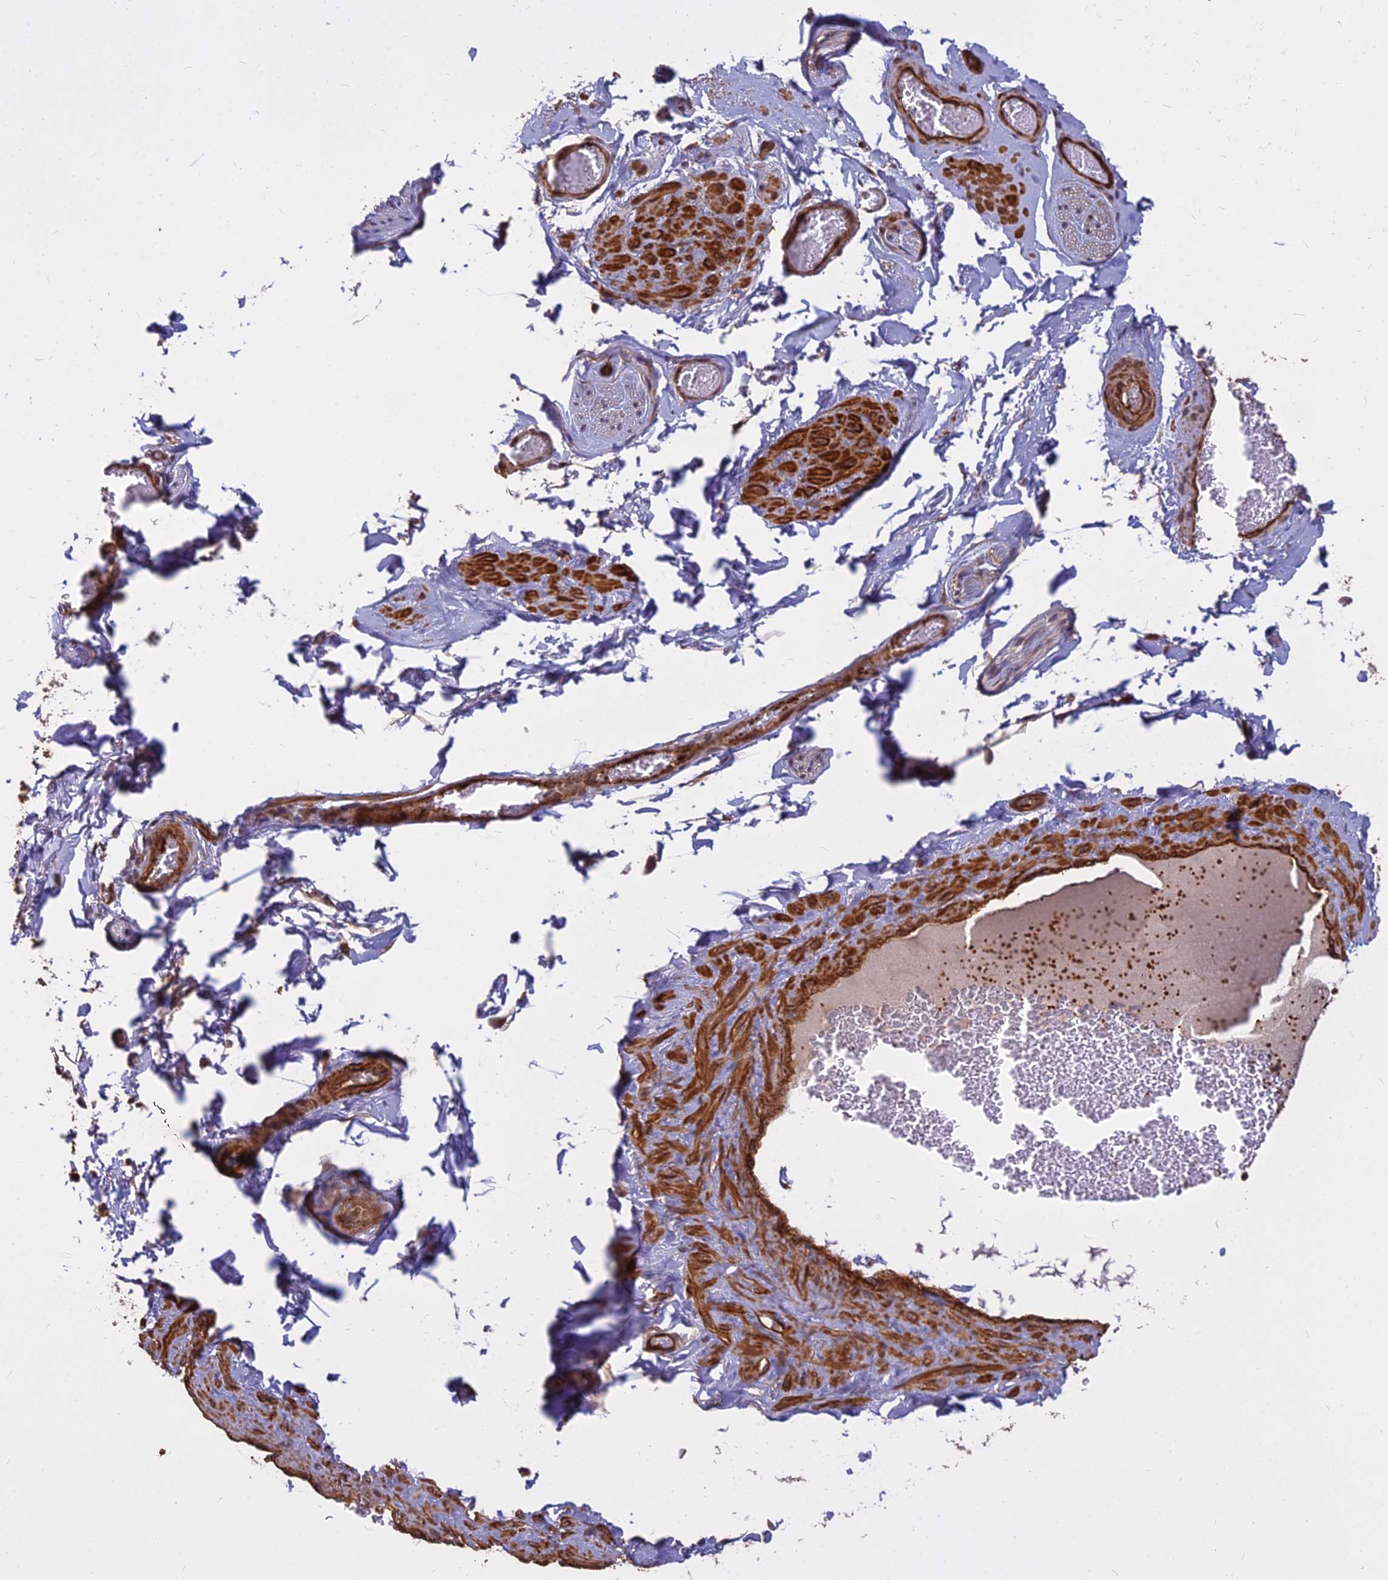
{"staining": {"intensity": "moderate", "quantity": ">75%", "location": "cytoplasmic/membranous,nuclear"}, "tissue": "adipose tissue", "cell_type": "Adipocytes", "image_type": "normal", "snomed": [{"axis": "morphology", "description": "Normal tissue, NOS"}, {"axis": "topography", "description": "Soft tissue"}, {"axis": "topography", "description": "Adipose tissue"}, {"axis": "topography", "description": "Vascular tissue"}, {"axis": "topography", "description": "Peripheral nerve tissue"}], "caption": "An image showing moderate cytoplasmic/membranous,nuclear staining in about >75% of adipocytes in unremarkable adipose tissue, as visualized by brown immunohistochemical staining.", "gene": "TCEA3", "patient": {"sex": "male", "age": 46}}